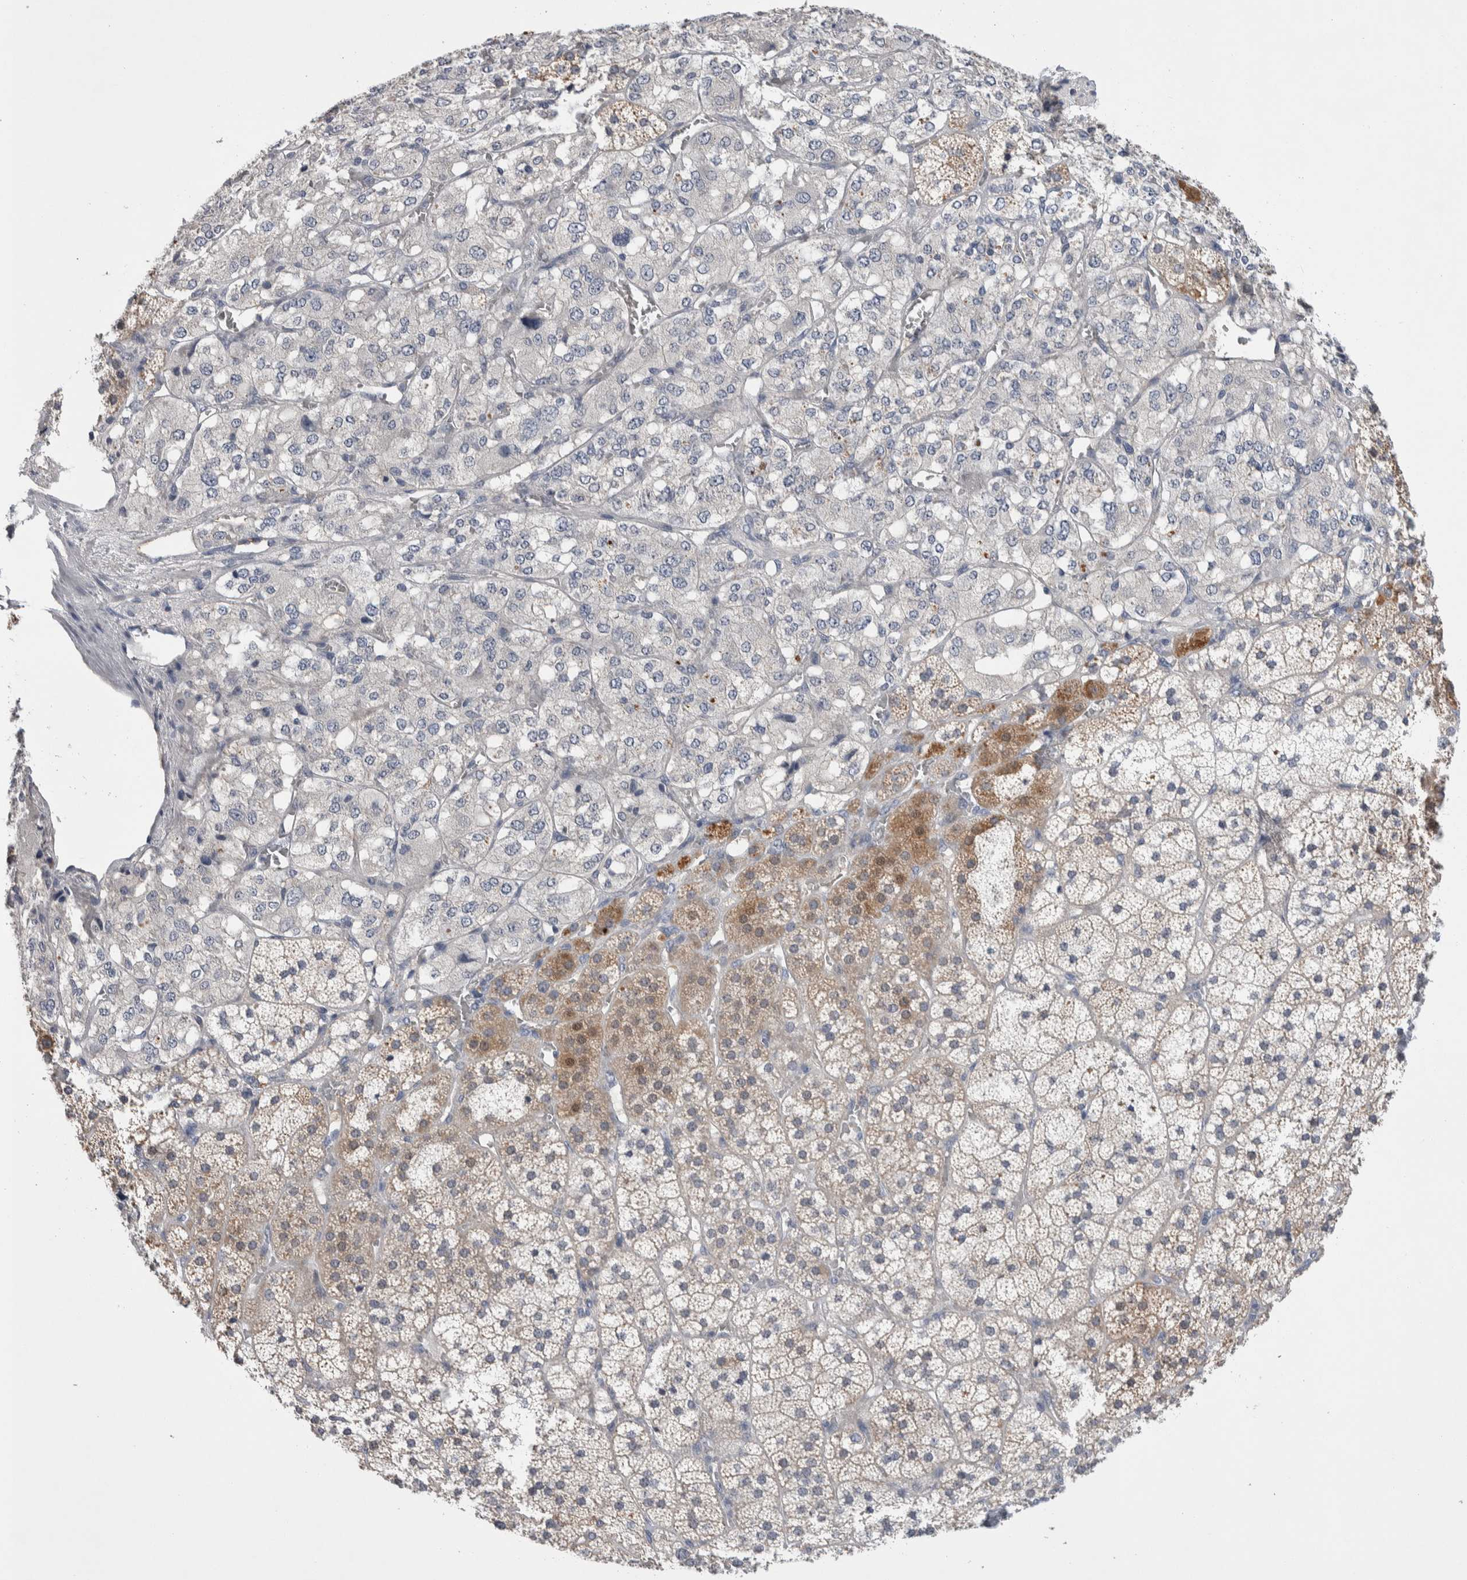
{"staining": {"intensity": "moderate", "quantity": "<25%", "location": "cytoplasmic/membranous"}, "tissue": "adrenal gland", "cell_type": "Glandular cells", "image_type": "normal", "snomed": [{"axis": "morphology", "description": "Normal tissue, NOS"}, {"axis": "topography", "description": "Adrenal gland"}], "caption": "Approximately <25% of glandular cells in normal human adrenal gland exhibit moderate cytoplasmic/membranous protein positivity as visualized by brown immunohistochemical staining.", "gene": "CEP131", "patient": {"sex": "female", "age": 44}}